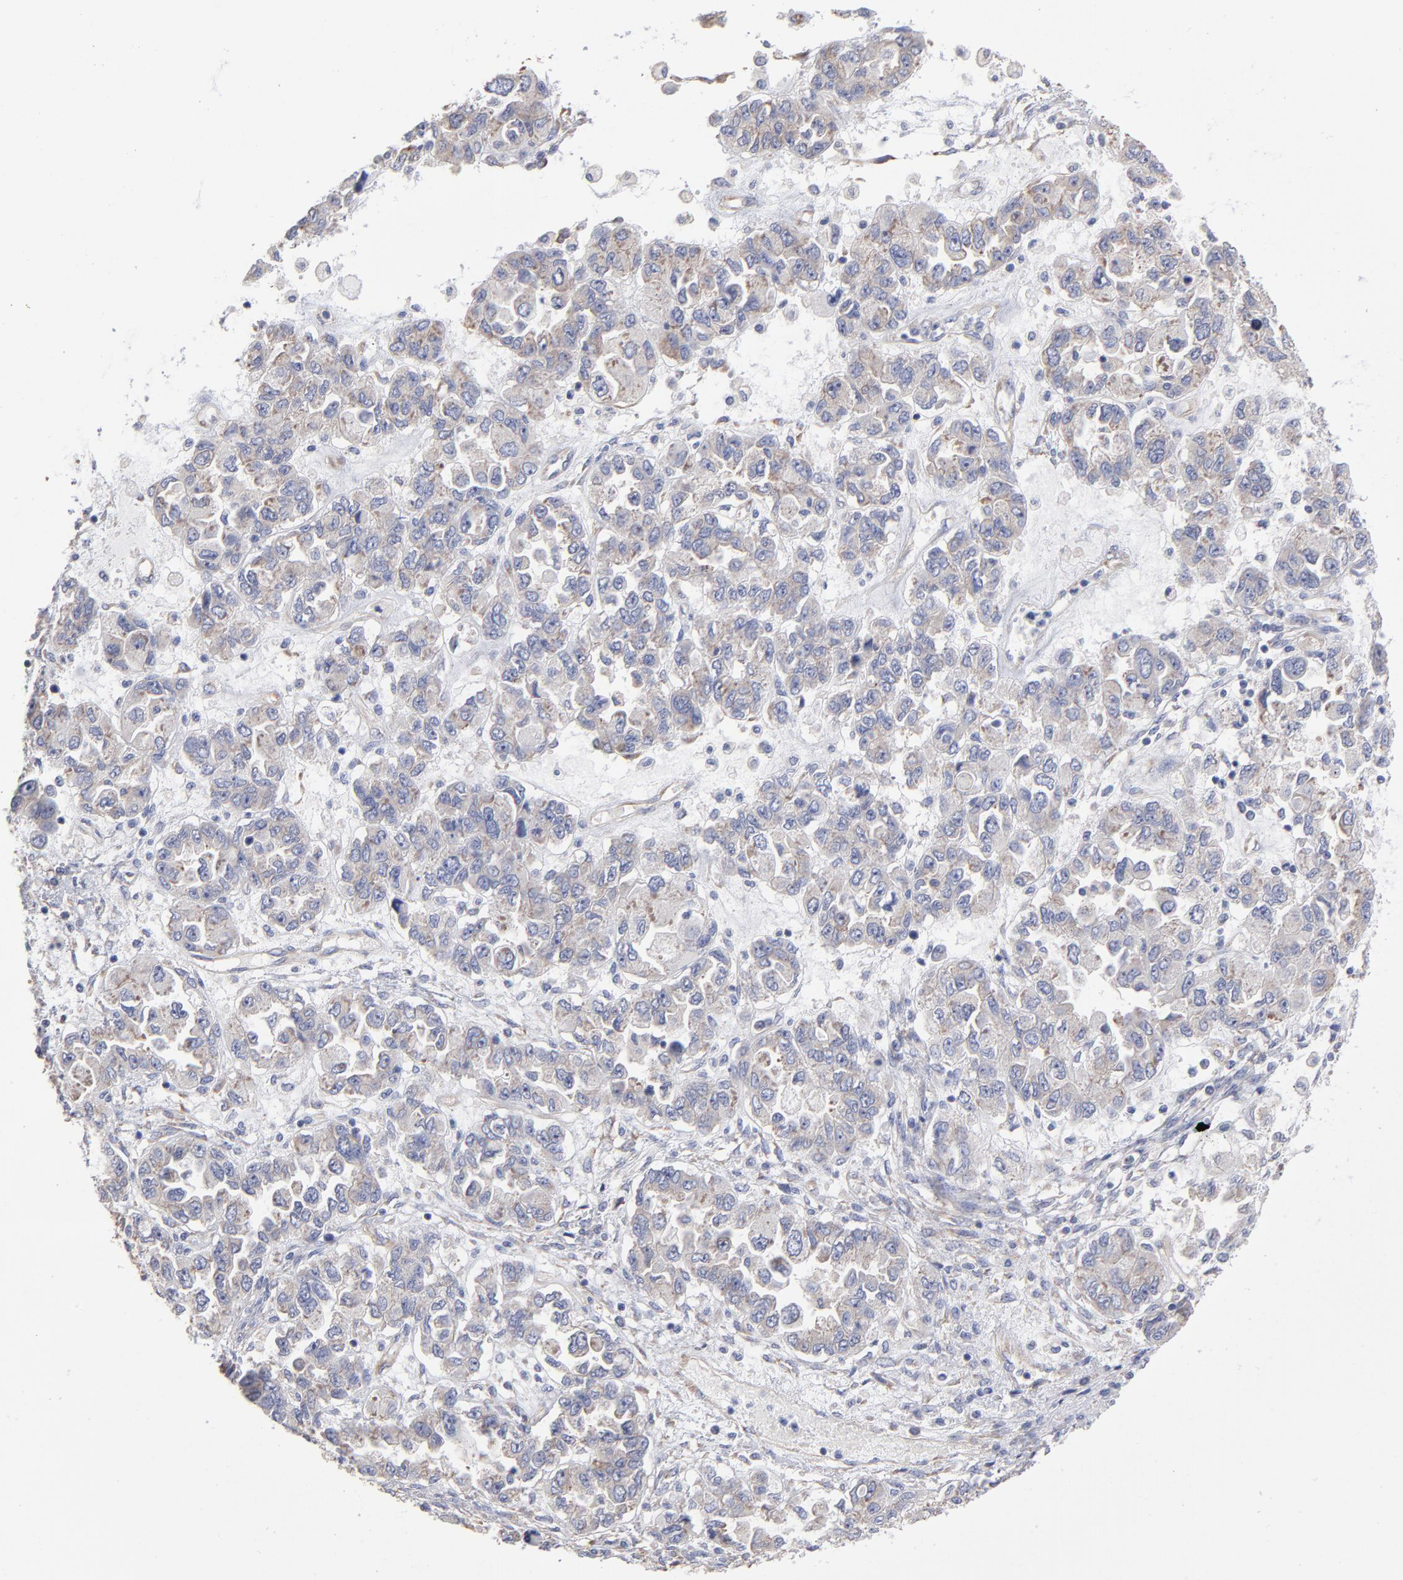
{"staining": {"intensity": "weak", "quantity": "25%-75%", "location": "cytoplasmic/membranous"}, "tissue": "ovarian cancer", "cell_type": "Tumor cells", "image_type": "cancer", "snomed": [{"axis": "morphology", "description": "Cystadenocarcinoma, serous, NOS"}, {"axis": "topography", "description": "Ovary"}], "caption": "Protein analysis of ovarian cancer (serous cystadenocarcinoma) tissue displays weak cytoplasmic/membranous positivity in about 25%-75% of tumor cells. (DAB (3,3'-diaminobenzidine) IHC with brightfield microscopy, high magnification).", "gene": "RPL3", "patient": {"sex": "female", "age": 84}}